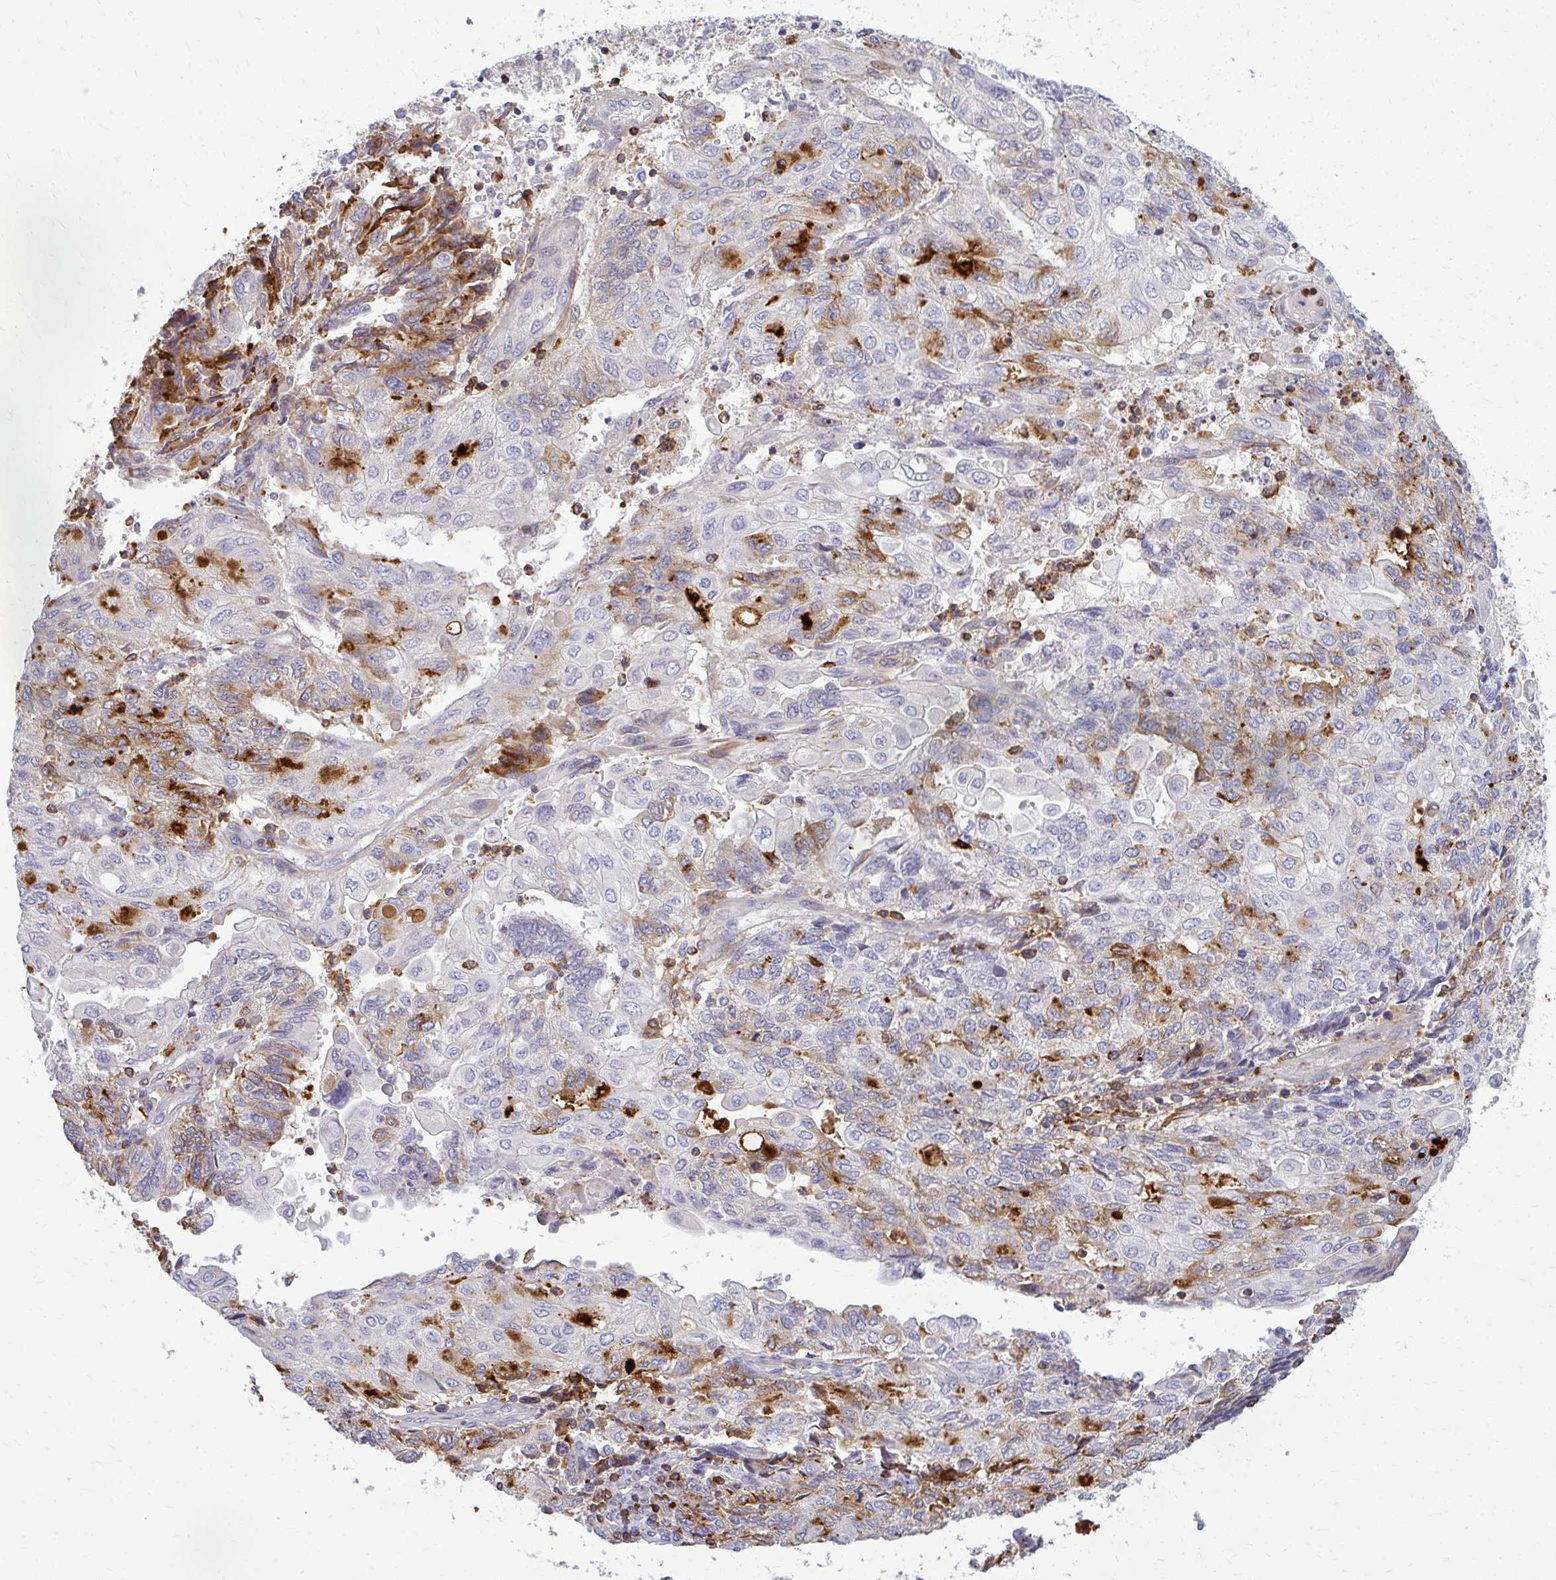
{"staining": {"intensity": "strong", "quantity": "<25%", "location": "cytoplasmic/membranous"}, "tissue": "endometrial cancer", "cell_type": "Tumor cells", "image_type": "cancer", "snomed": [{"axis": "morphology", "description": "Adenocarcinoma, NOS"}, {"axis": "topography", "description": "Endometrium"}], "caption": "Strong cytoplasmic/membranous expression is present in about <25% of tumor cells in endometrial adenocarcinoma.", "gene": "AP5M1", "patient": {"sex": "female", "age": 54}}